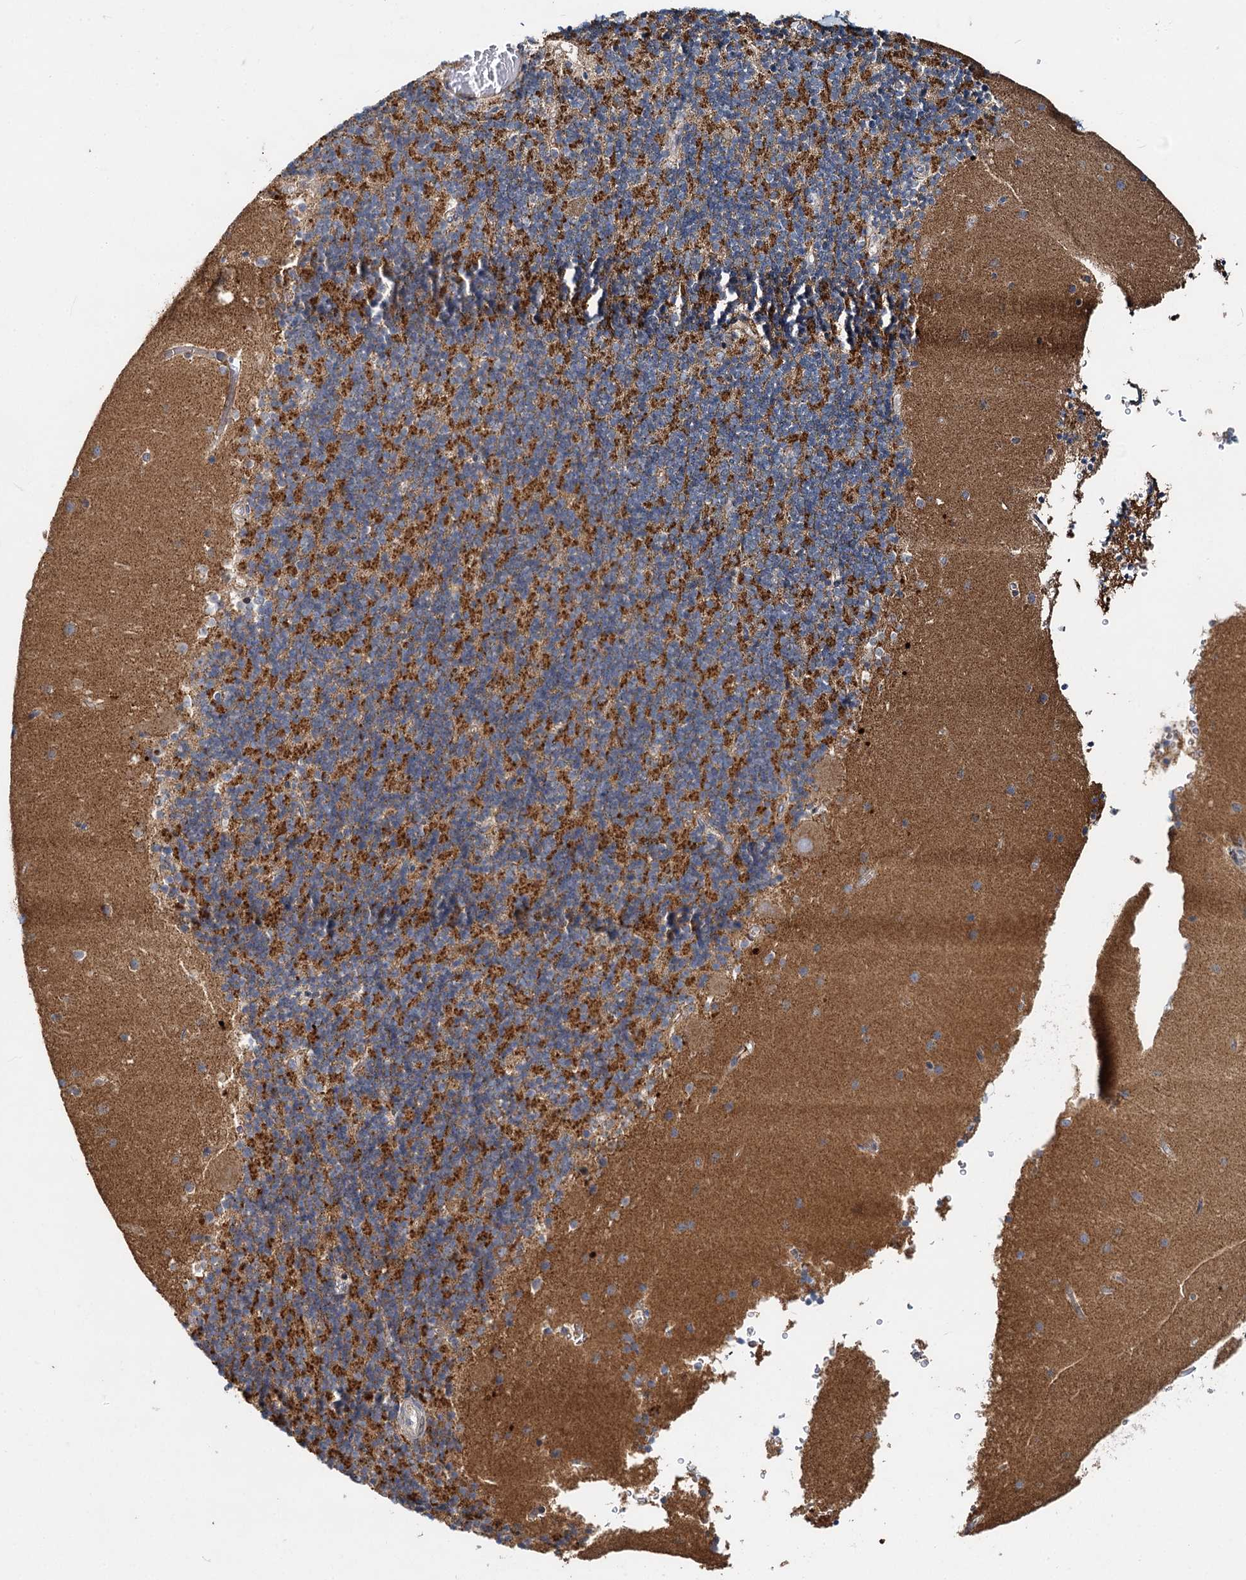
{"staining": {"intensity": "strong", "quantity": "25%-75%", "location": "cytoplasmic/membranous"}, "tissue": "cerebellum", "cell_type": "Cells in granular layer", "image_type": "normal", "snomed": [{"axis": "morphology", "description": "Normal tissue, NOS"}, {"axis": "topography", "description": "Cerebellum"}], "caption": "An immunohistochemistry micrograph of unremarkable tissue is shown. Protein staining in brown labels strong cytoplasmic/membranous positivity in cerebellum within cells in granular layer.", "gene": "ADCY2", "patient": {"sex": "male", "age": 54}}